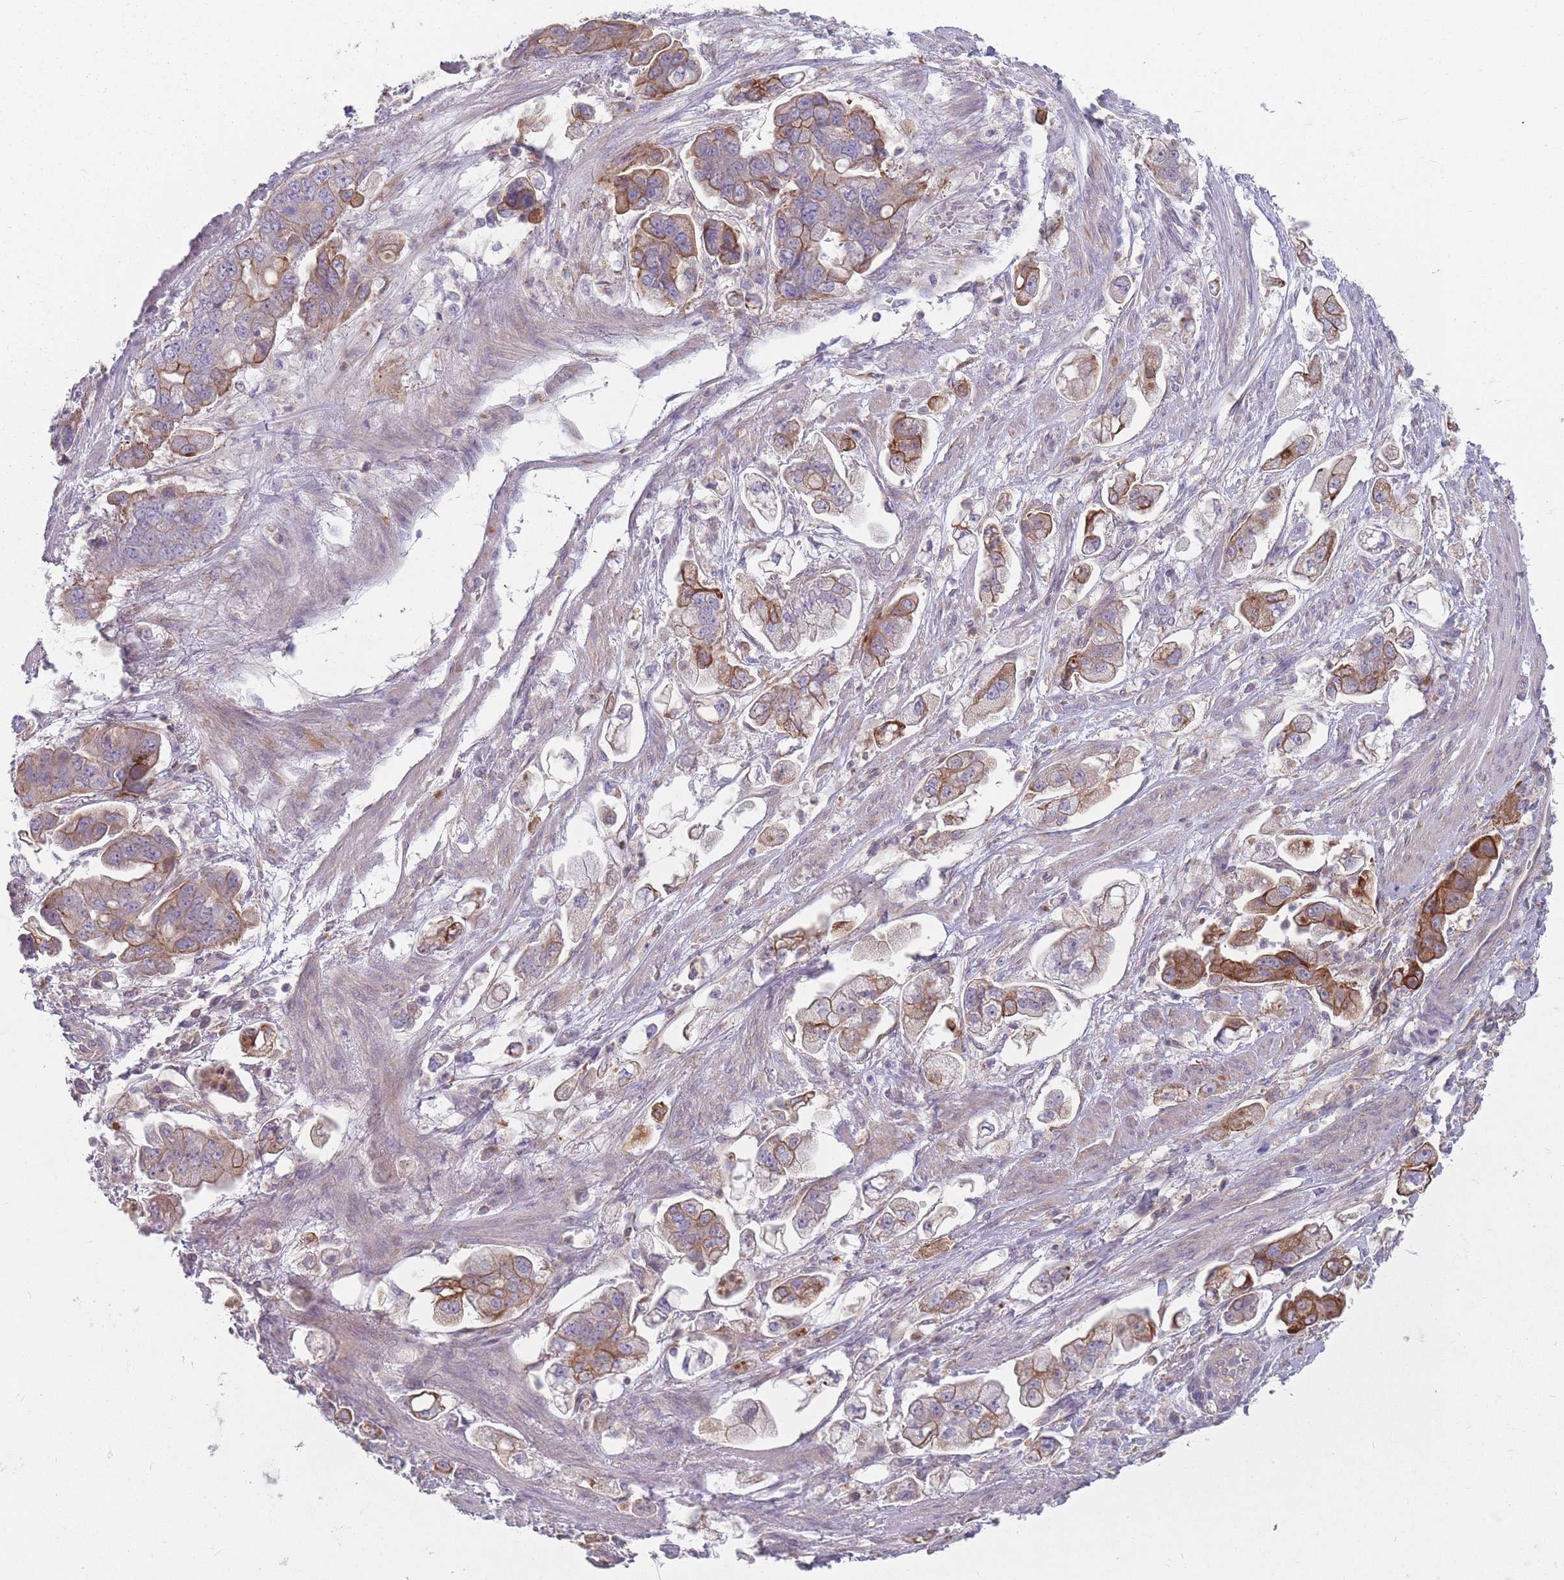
{"staining": {"intensity": "moderate", "quantity": ">75%", "location": "cytoplasmic/membranous"}, "tissue": "stomach cancer", "cell_type": "Tumor cells", "image_type": "cancer", "snomed": [{"axis": "morphology", "description": "Adenocarcinoma, NOS"}, {"axis": "topography", "description": "Stomach"}], "caption": "Immunohistochemical staining of stomach adenocarcinoma reveals medium levels of moderate cytoplasmic/membranous protein positivity in approximately >75% of tumor cells.", "gene": "HSBP1L1", "patient": {"sex": "male", "age": 62}}